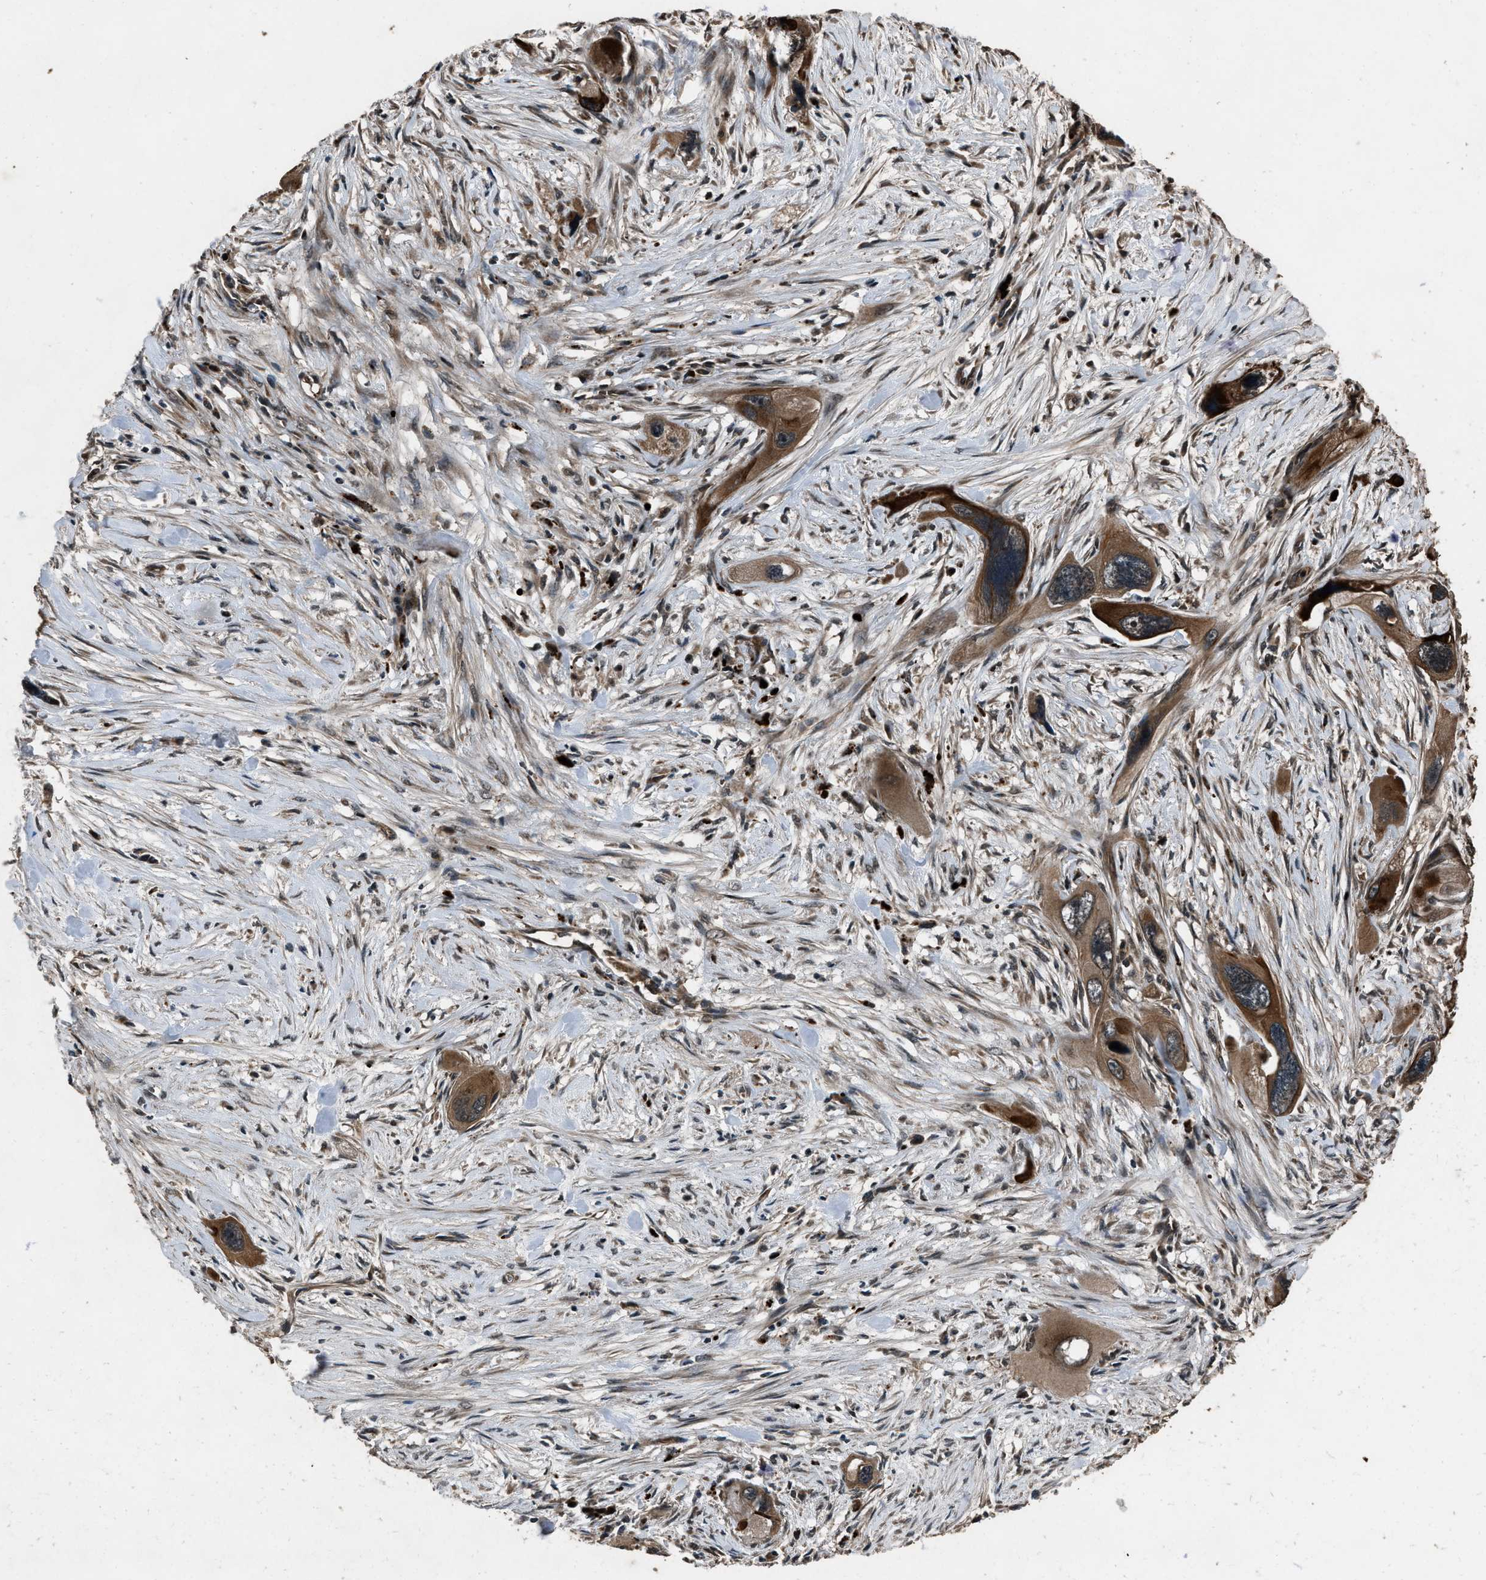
{"staining": {"intensity": "strong", "quantity": ">75%", "location": "cytoplasmic/membranous"}, "tissue": "pancreatic cancer", "cell_type": "Tumor cells", "image_type": "cancer", "snomed": [{"axis": "morphology", "description": "Adenocarcinoma, NOS"}, {"axis": "topography", "description": "Pancreas"}], "caption": "This is an image of IHC staining of pancreatic adenocarcinoma, which shows strong positivity in the cytoplasmic/membranous of tumor cells.", "gene": "IRAK4", "patient": {"sex": "male", "age": 73}}